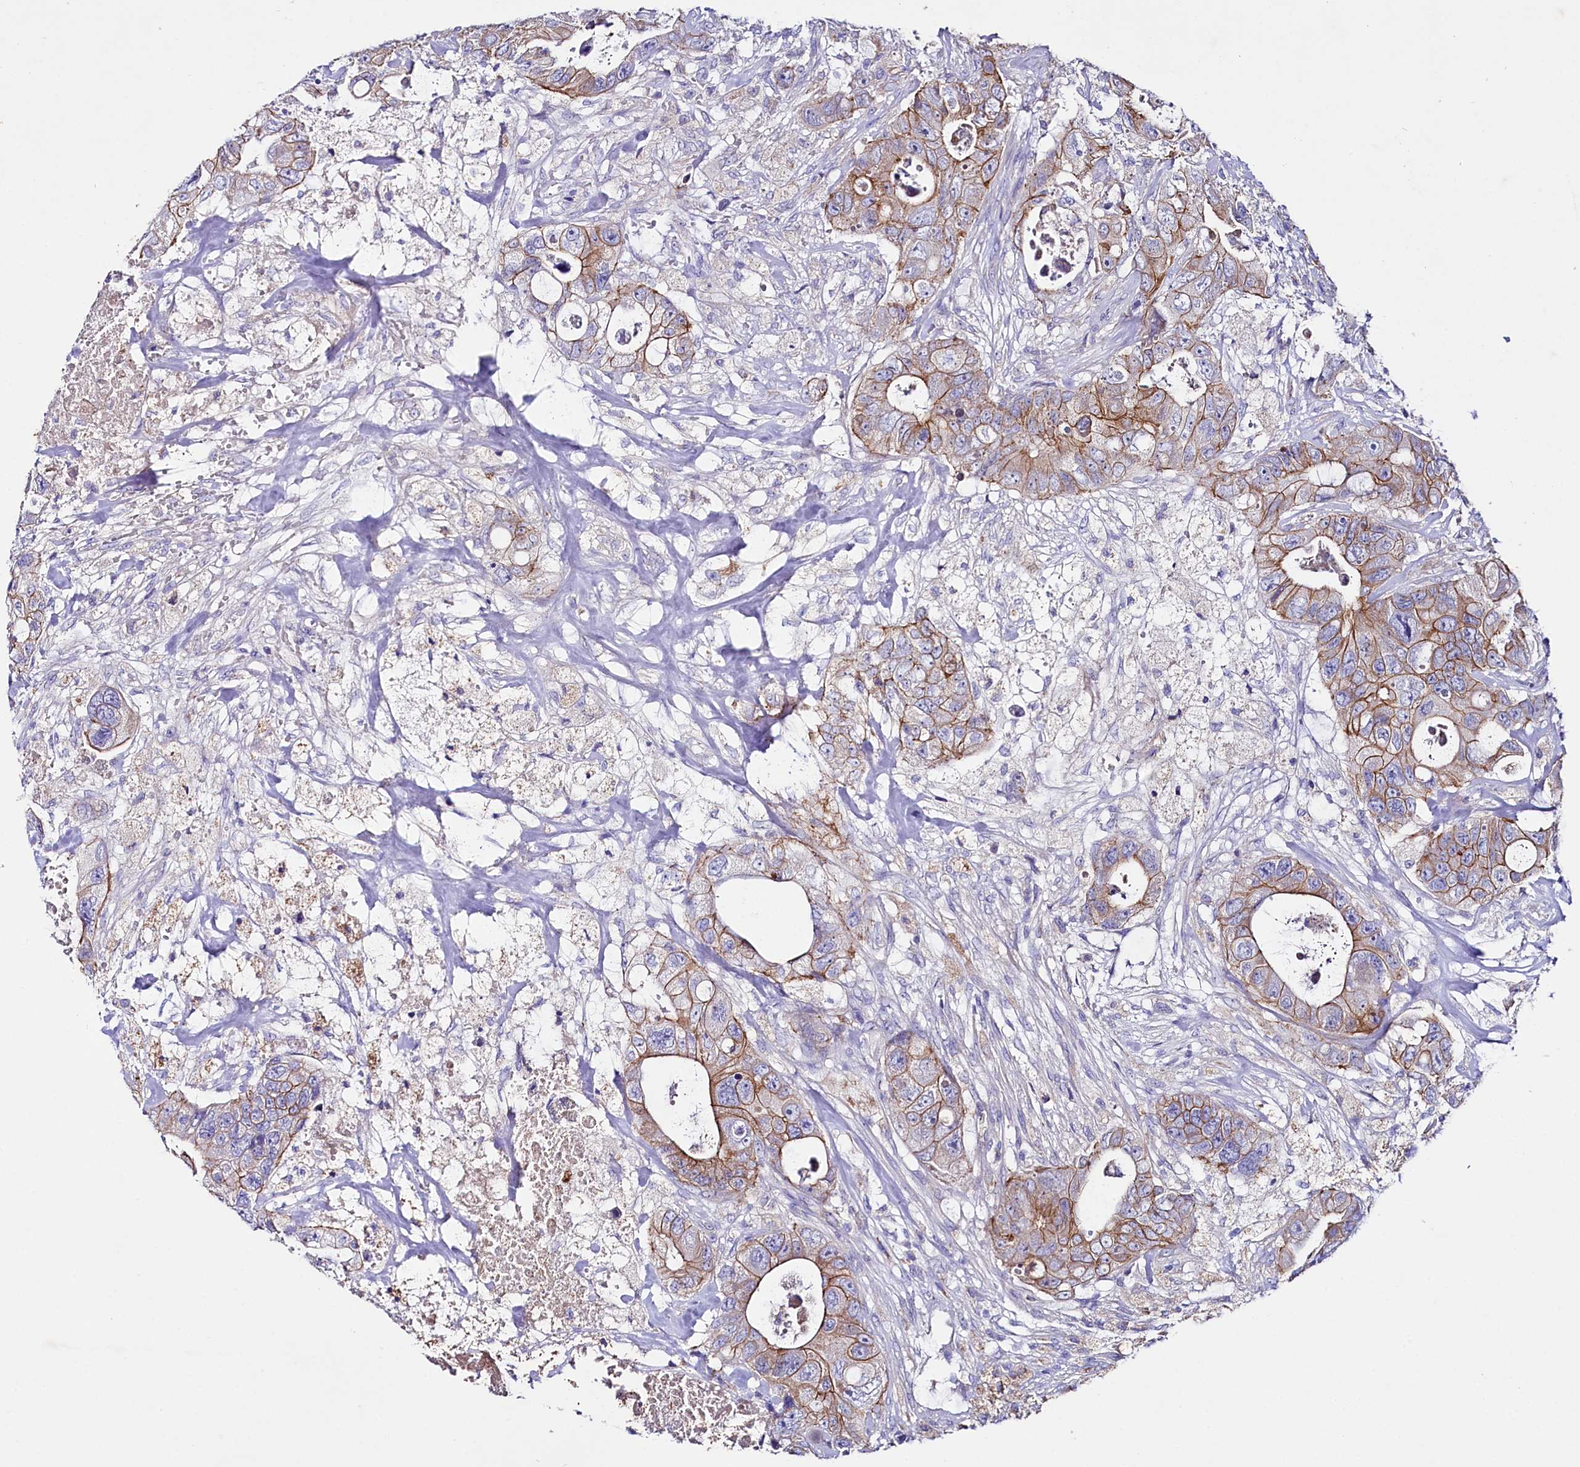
{"staining": {"intensity": "moderate", "quantity": ">75%", "location": "cytoplasmic/membranous"}, "tissue": "colorectal cancer", "cell_type": "Tumor cells", "image_type": "cancer", "snomed": [{"axis": "morphology", "description": "Adenocarcinoma, NOS"}, {"axis": "topography", "description": "Colon"}], "caption": "Colorectal adenocarcinoma tissue shows moderate cytoplasmic/membranous expression in approximately >75% of tumor cells", "gene": "SACM1L", "patient": {"sex": "female", "age": 46}}